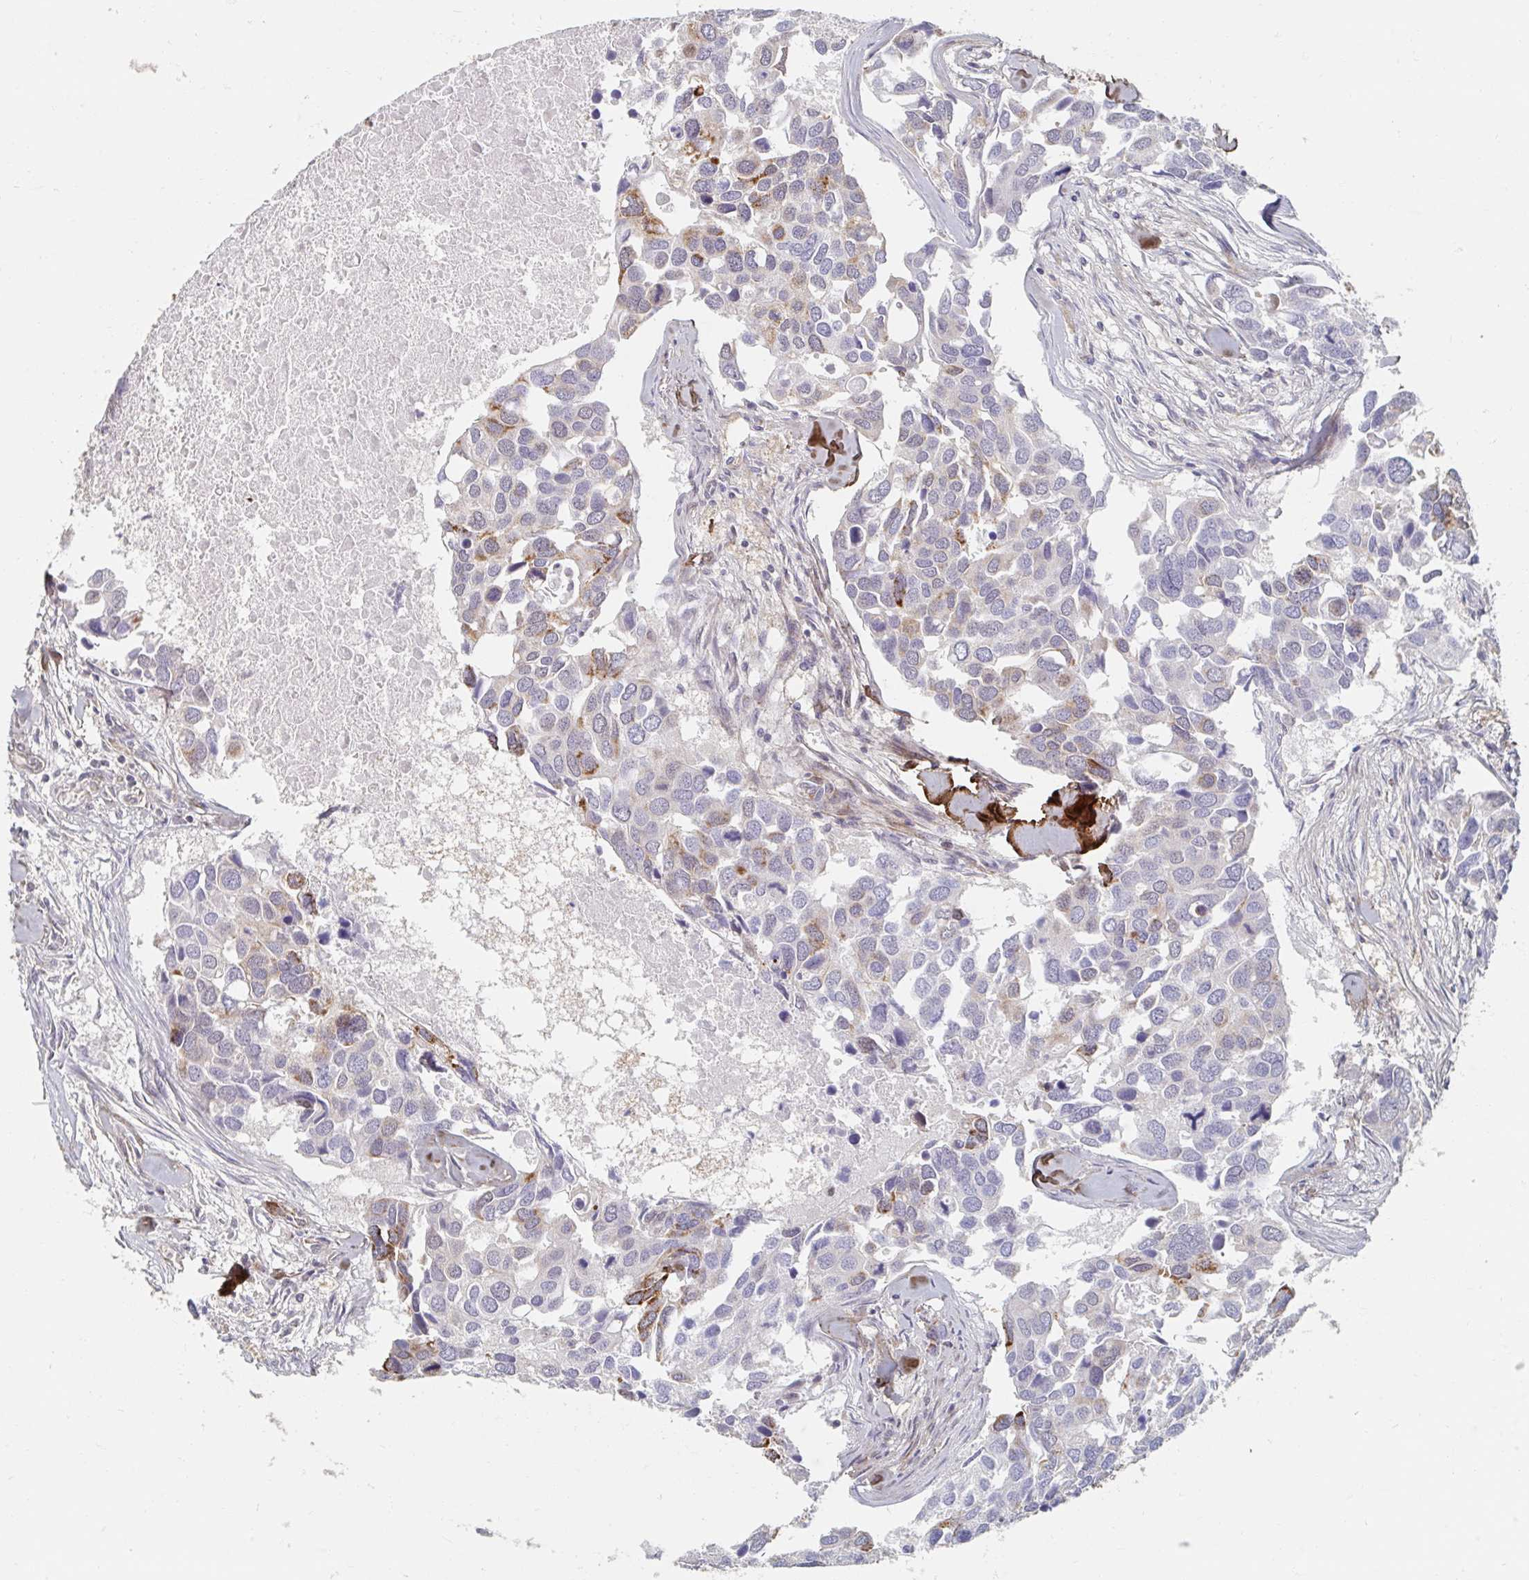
{"staining": {"intensity": "moderate", "quantity": "<25%", "location": "cytoplasmic/membranous"}, "tissue": "breast cancer", "cell_type": "Tumor cells", "image_type": "cancer", "snomed": [{"axis": "morphology", "description": "Duct carcinoma"}, {"axis": "topography", "description": "Breast"}], "caption": "There is low levels of moderate cytoplasmic/membranous positivity in tumor cells of breast cancer (intraductal carcinoma), as demonstrated by immunohistochemical staining (brown color).", "gene": "MAVS", "patient": {"sex": "female", "age": 83}}